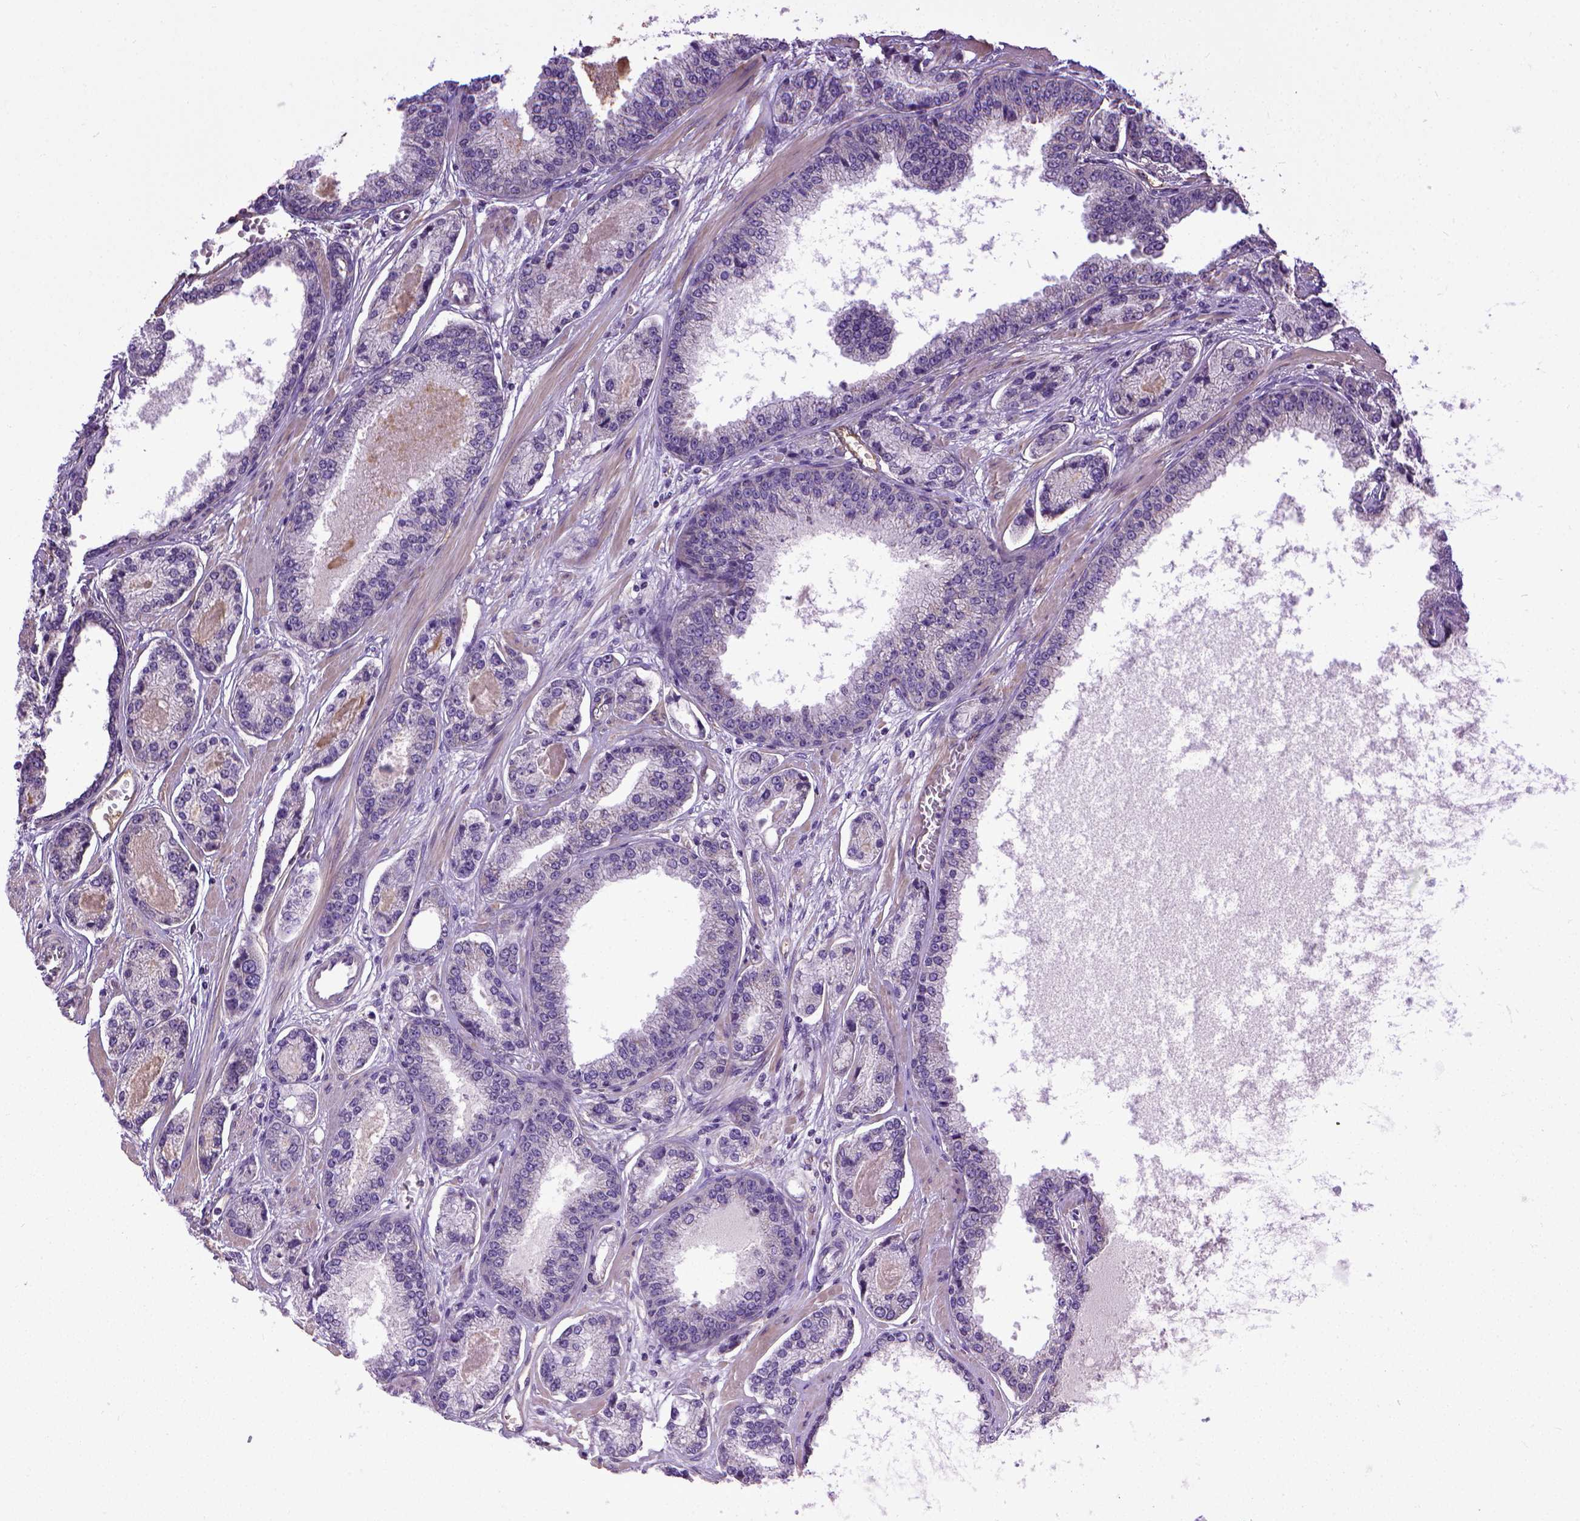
{"staining": {"intensity": "negative", "quantity": "none", "location": "none"}, "tissue": "prostate cancer", "cell_type": "Tumor cells", "image_type": "cancer", "snomed": [{"axis": "morphology", "description": "Adenocarcinoma, NOS"}, {"axis": "topography", "description": "Prostate"}], "caption": "Image shows no significant protein positivity in tumor cells of prostate cancer. Nuclei are stained in blue.", "gene": "ENG", "patient": {"sex": "male", "age": 64}}